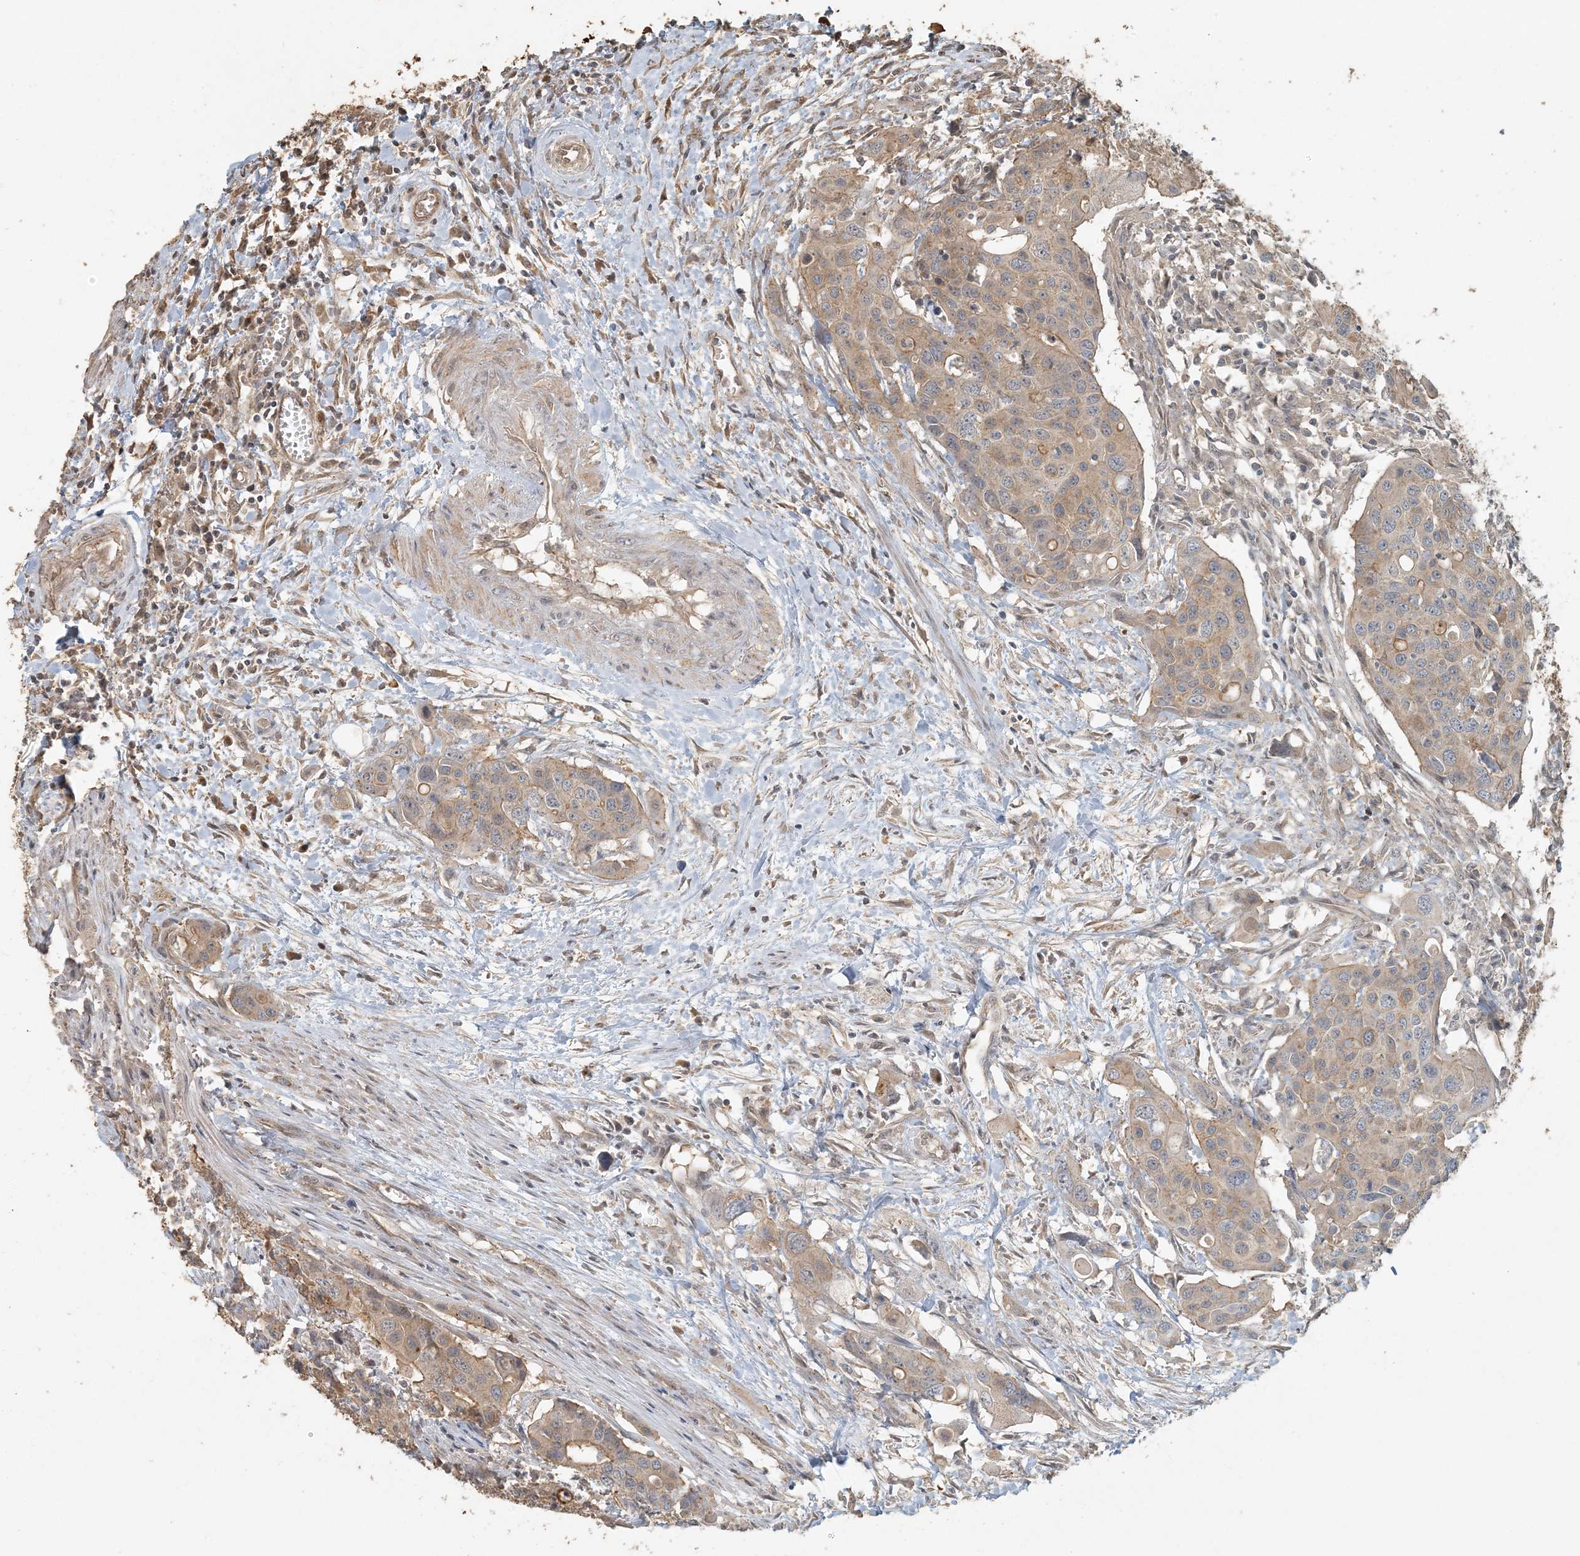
{"staining": {"intensity": "moderate", "quantity": ">75%", "location": "cytoplasmic/membranous"}, "tissue": "colorectal cancer", "cell_type": "Tumor cells", "image_type": "cancer", "snomed": [{"axis": "morphology", "description": "Adenocarcinoma, NOS"}, {"axis": "topography", "description": "Colon"}], "caption": "Immunohistochemical staining of human adenocarcinoma (colorectal) shows moderate cytoplasmic/membranous protein staining in about >75% of tumor cells.", "gene": "AK9", "patient": {"sex": "male", "age": 77}}